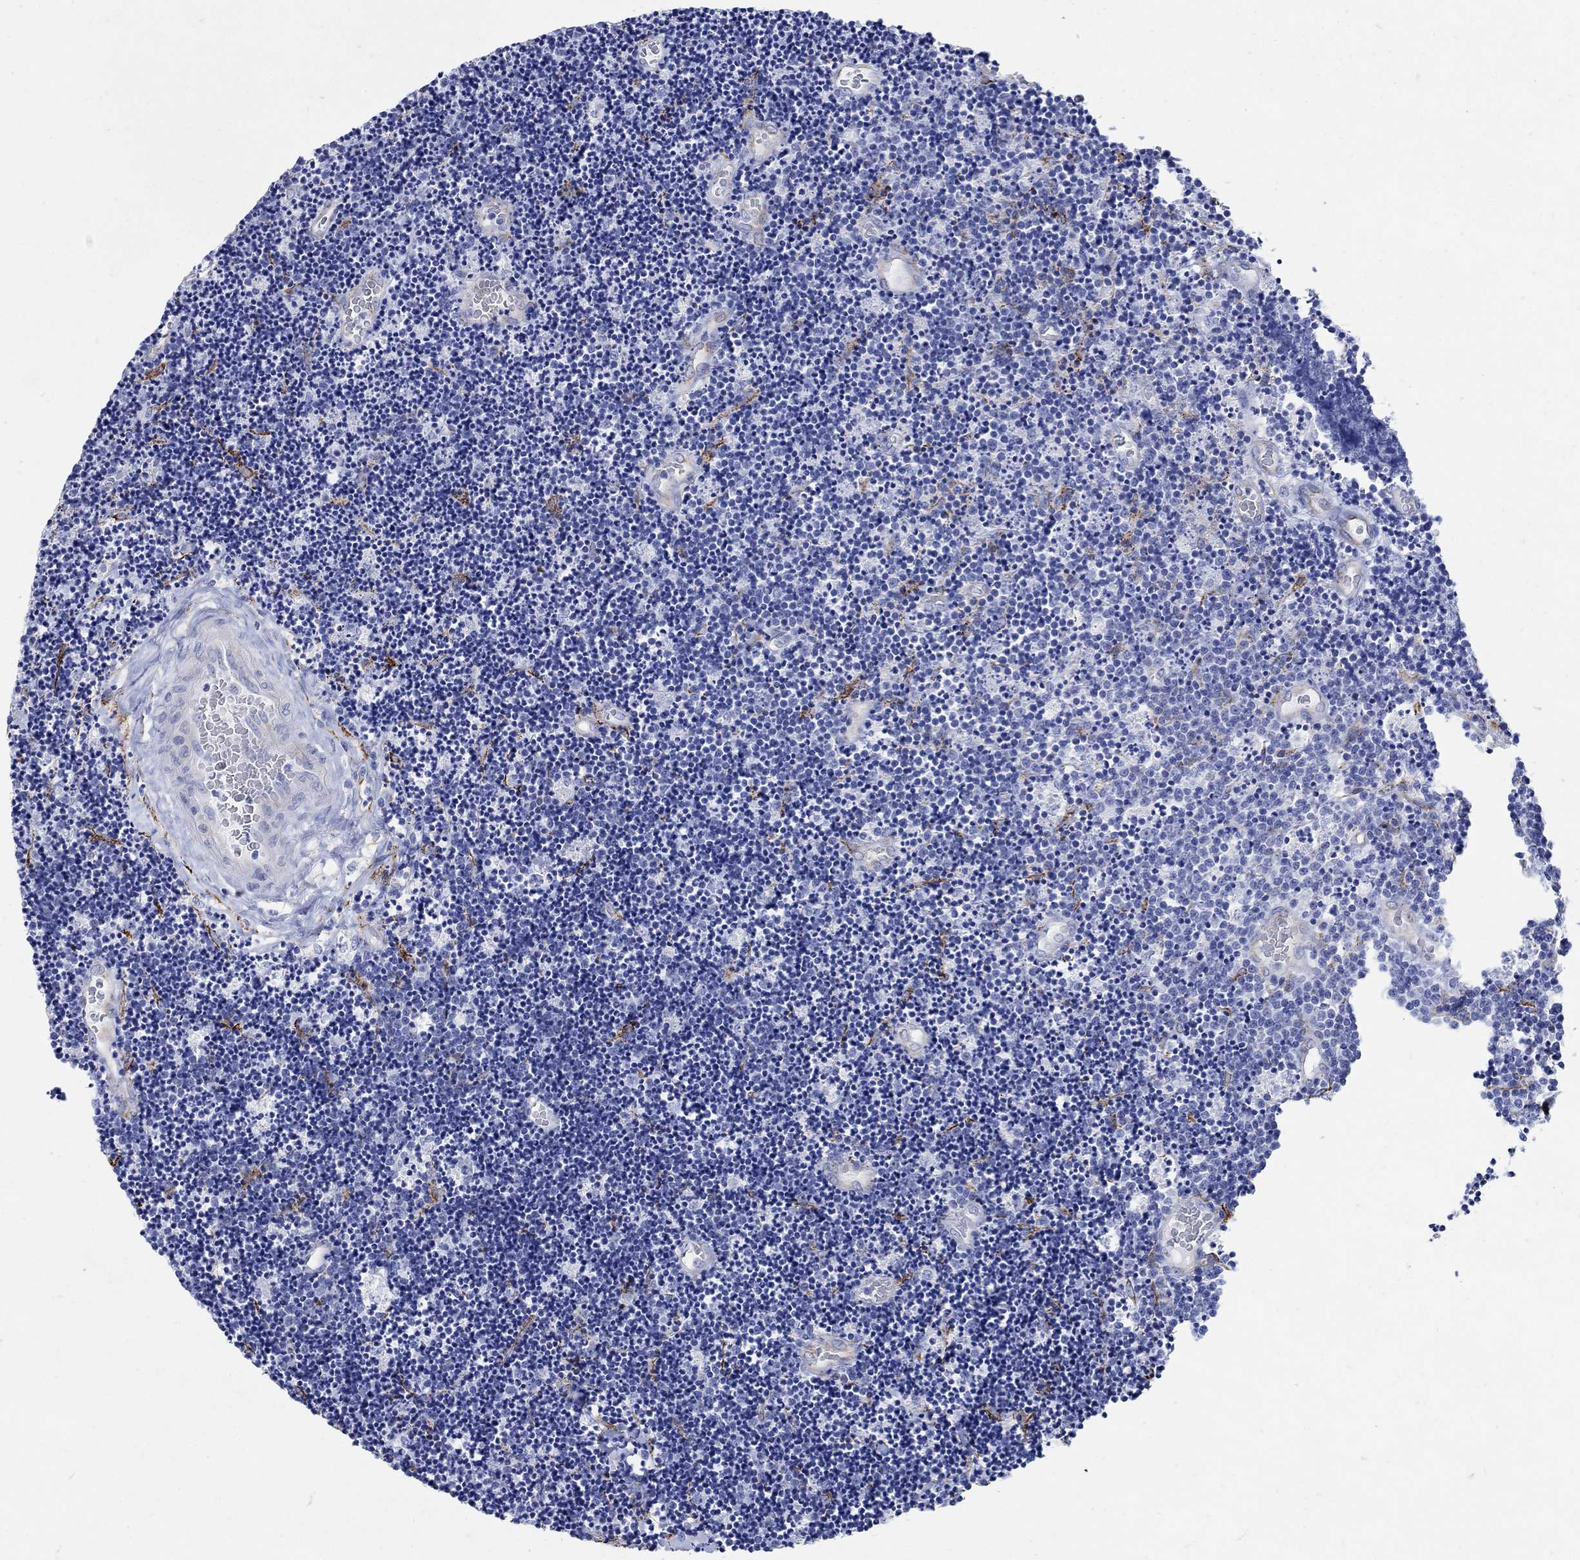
{"staining": {"intensity": "negative", "quantity": "none", "location": "none"}, "tissue": "lymphoma", "cell_type": "Tumor cells", "image_type": "cancer", "snomed": [{"axis": "morphology", "description": "Malignant lymphoma, non-Hodgkin's type, Low grade"}, {"axis": "topography", "description": "Brain"}], "caption": "DAB immunohistochemical staining of low-grade malignant lymphoma, non-Hodgkin's type displays no significant expression in tumor cells.", "gene": "ZDHHC14", "patient": {"sex": "female", "age": 66}}